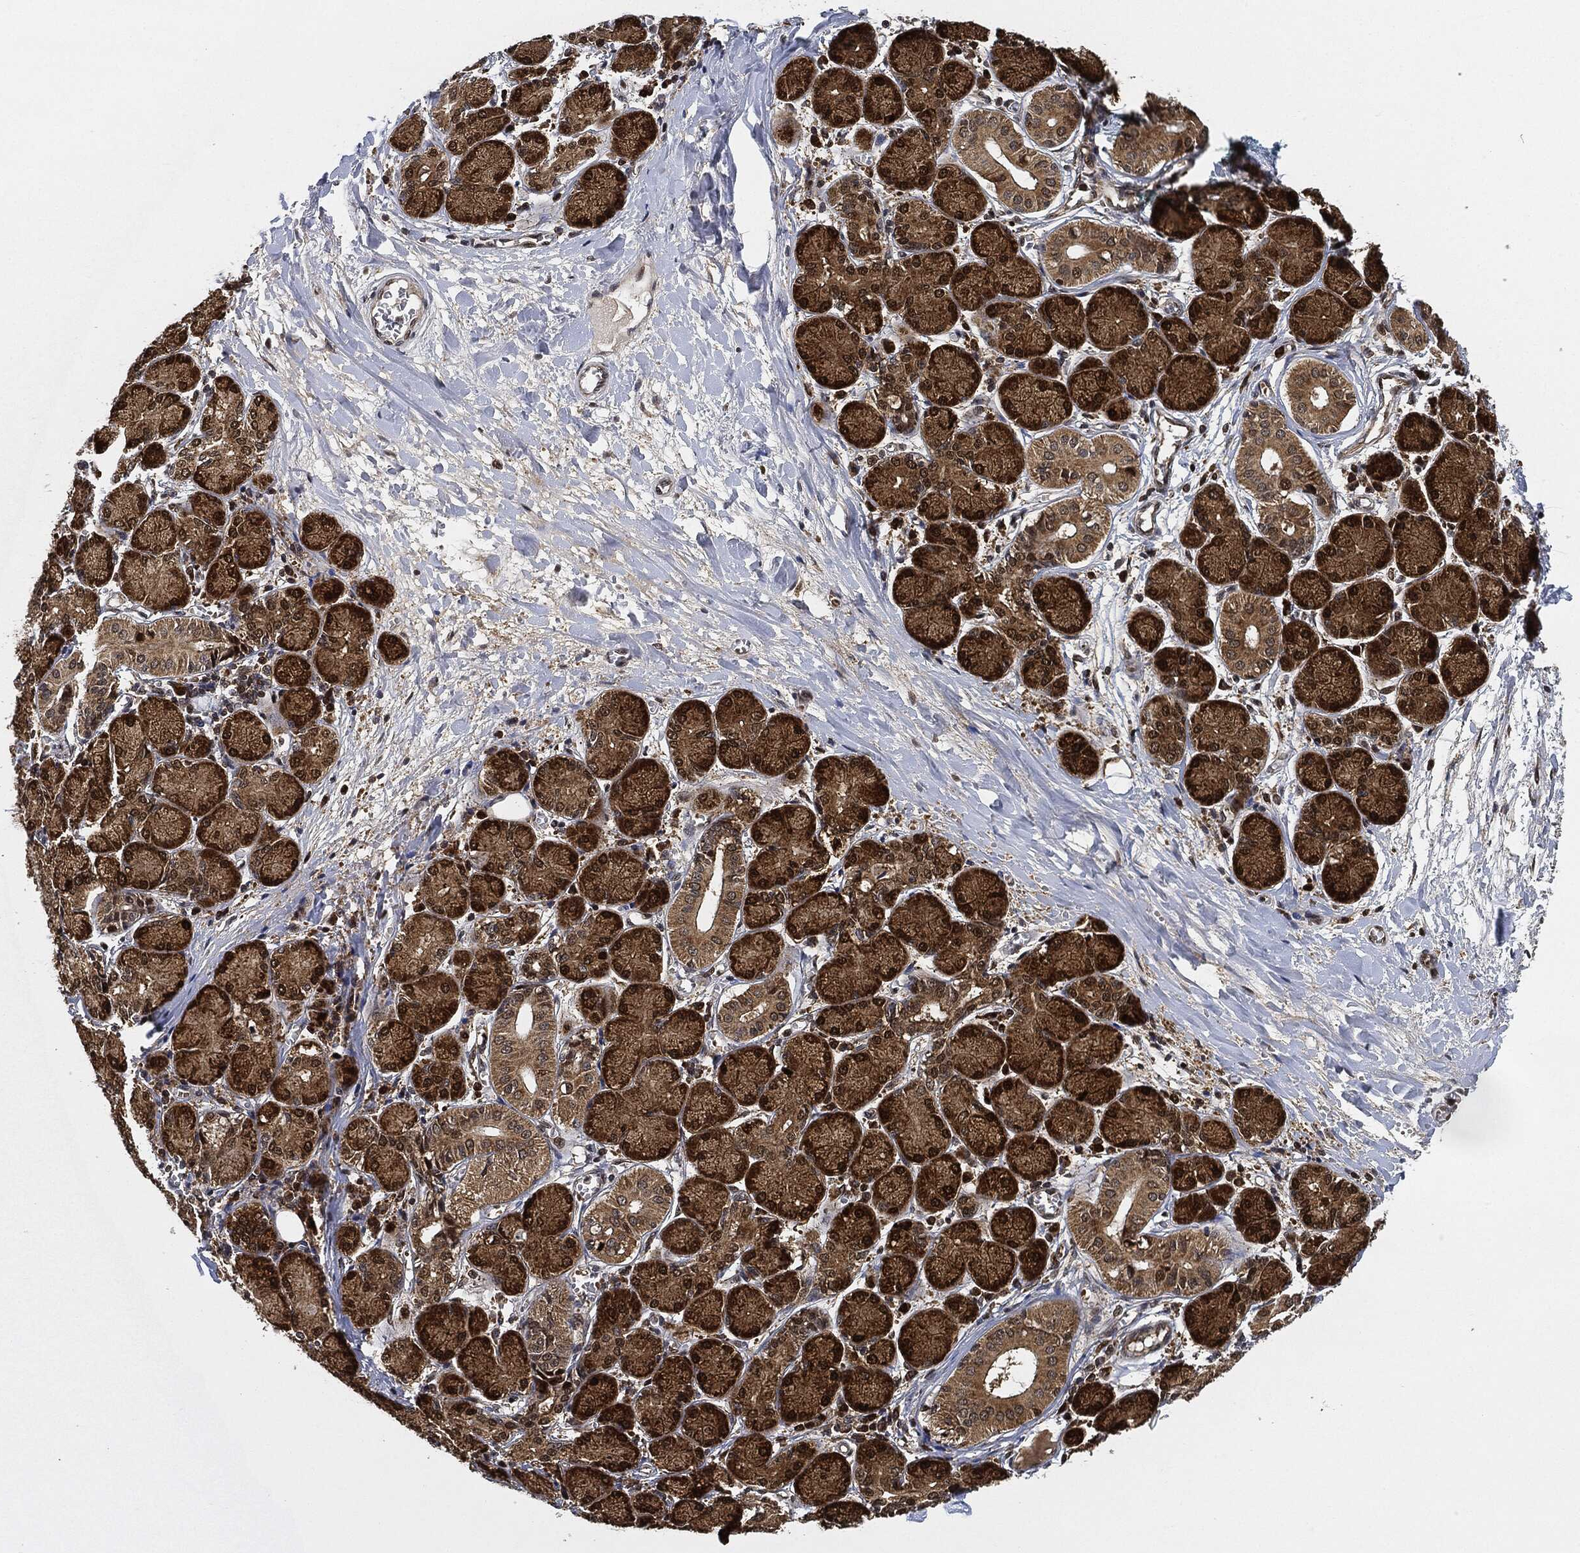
{"staining": {"intensity": "strong", "quantity": ">75%", "location": "cytoplasmic/membranous"}, "tissue": "salivary gland", "cell_type": "Glandular cells", "image_type": "normal", "snomed": [{"axis": "morphology", "description": "Normal tissue, NOS"}, {"axis": "topography", "description": "Salivary gland"}, {"axis": "topography", "description": "Peripheral nerve tissue"}], "caption": "The histopathology image demonstrates staining of benign salivary gland, revealing strong cytoplasmic/membranous protein expression (brown color) within glandular cells.", "gene": "RNASEL", "patient": {"sex": "female", "age": 24}}